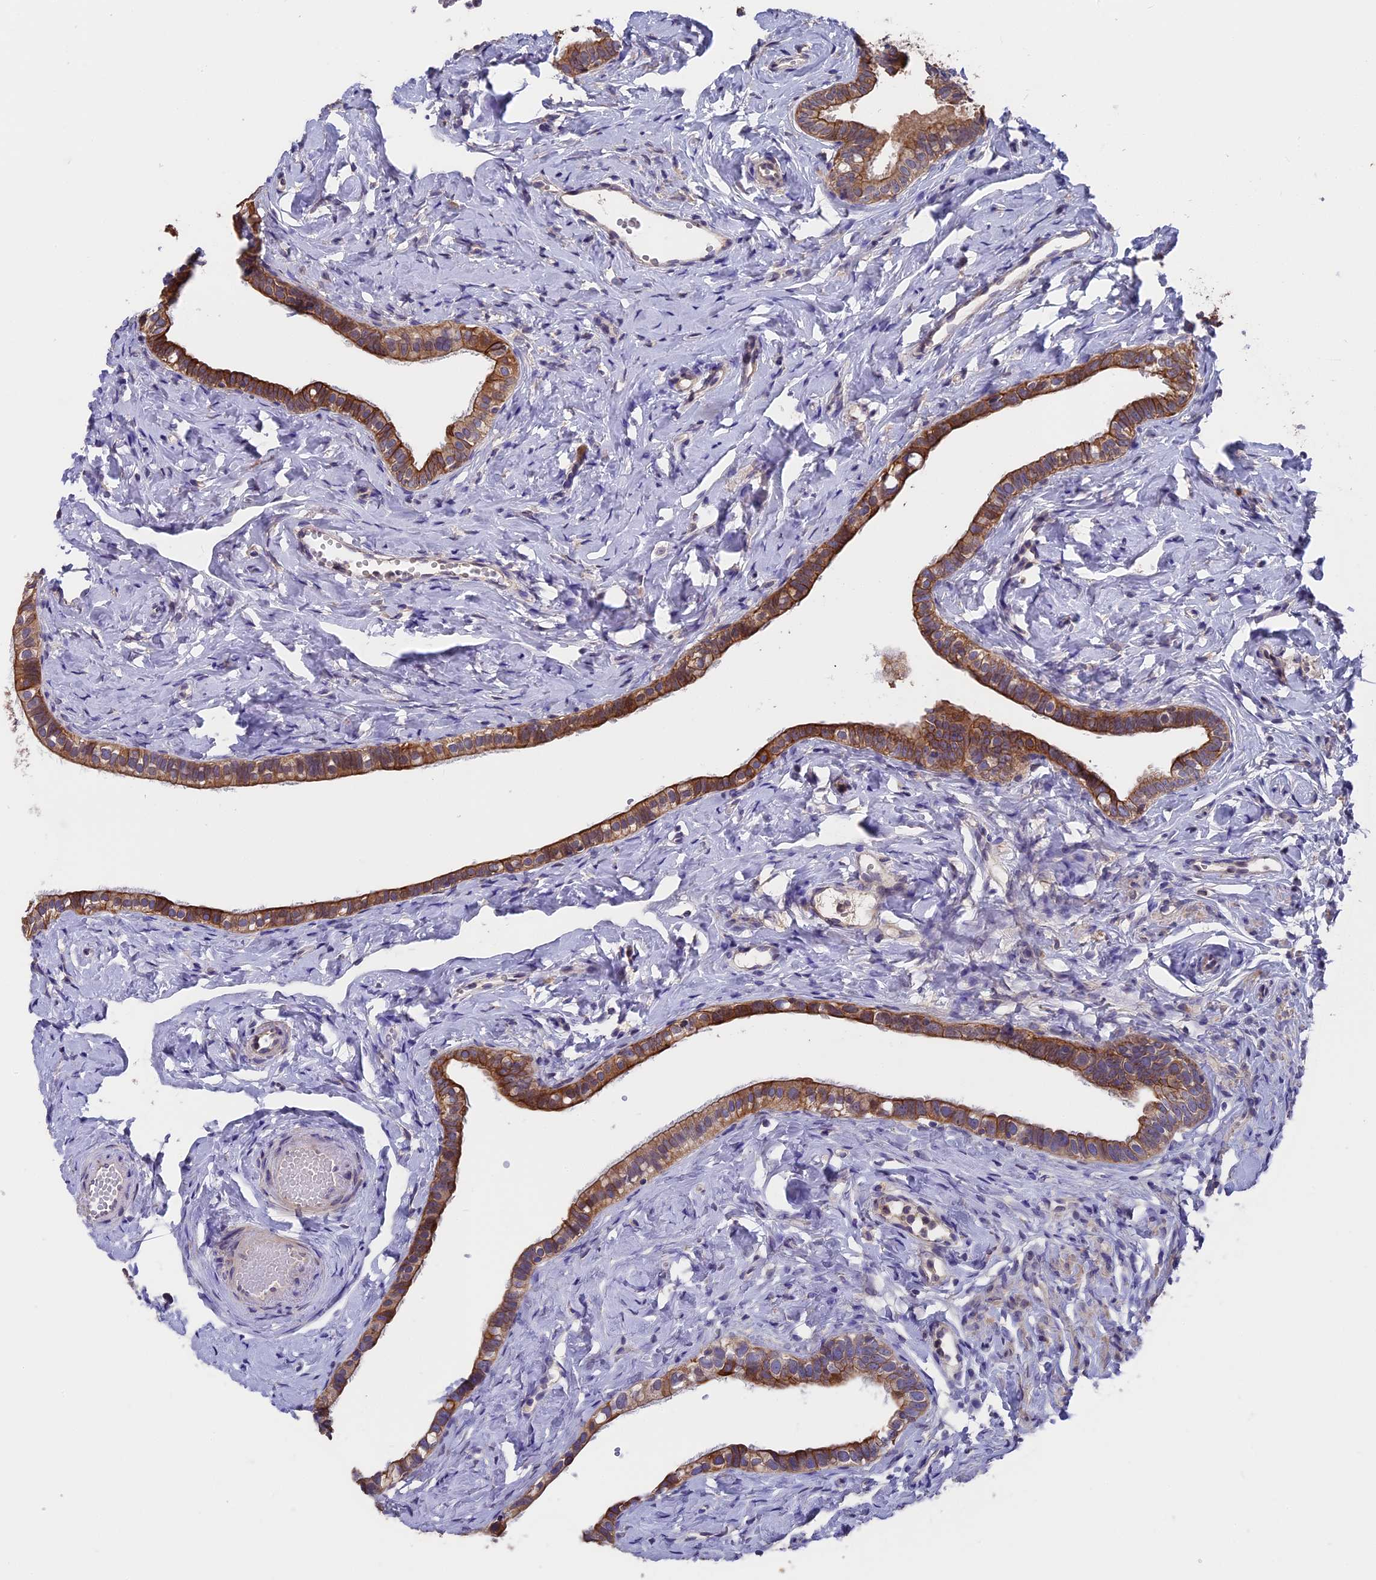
{"staining": {"intensity": "moderate", "quantity": ">75%", "location": "cytoplasmic/membranous"}, "tissue": "fallopian tube", "cell_type": "Glandular cells", "image_type": "normal", "snomed": [{"axis": "morphology", "description": "Normal tissue, NOS"}, {"axis": "topography", "description": "Fallopian tube"}], "caption": "Immunohistochemical staining of normal human fallopian tube displays >75% levels of moderate cytoplasmic/membranous protein staining in approximately >75% of glandular cells.", "gene": "ZCCHC2", "patient": {"sex": "female", "age": 66}}